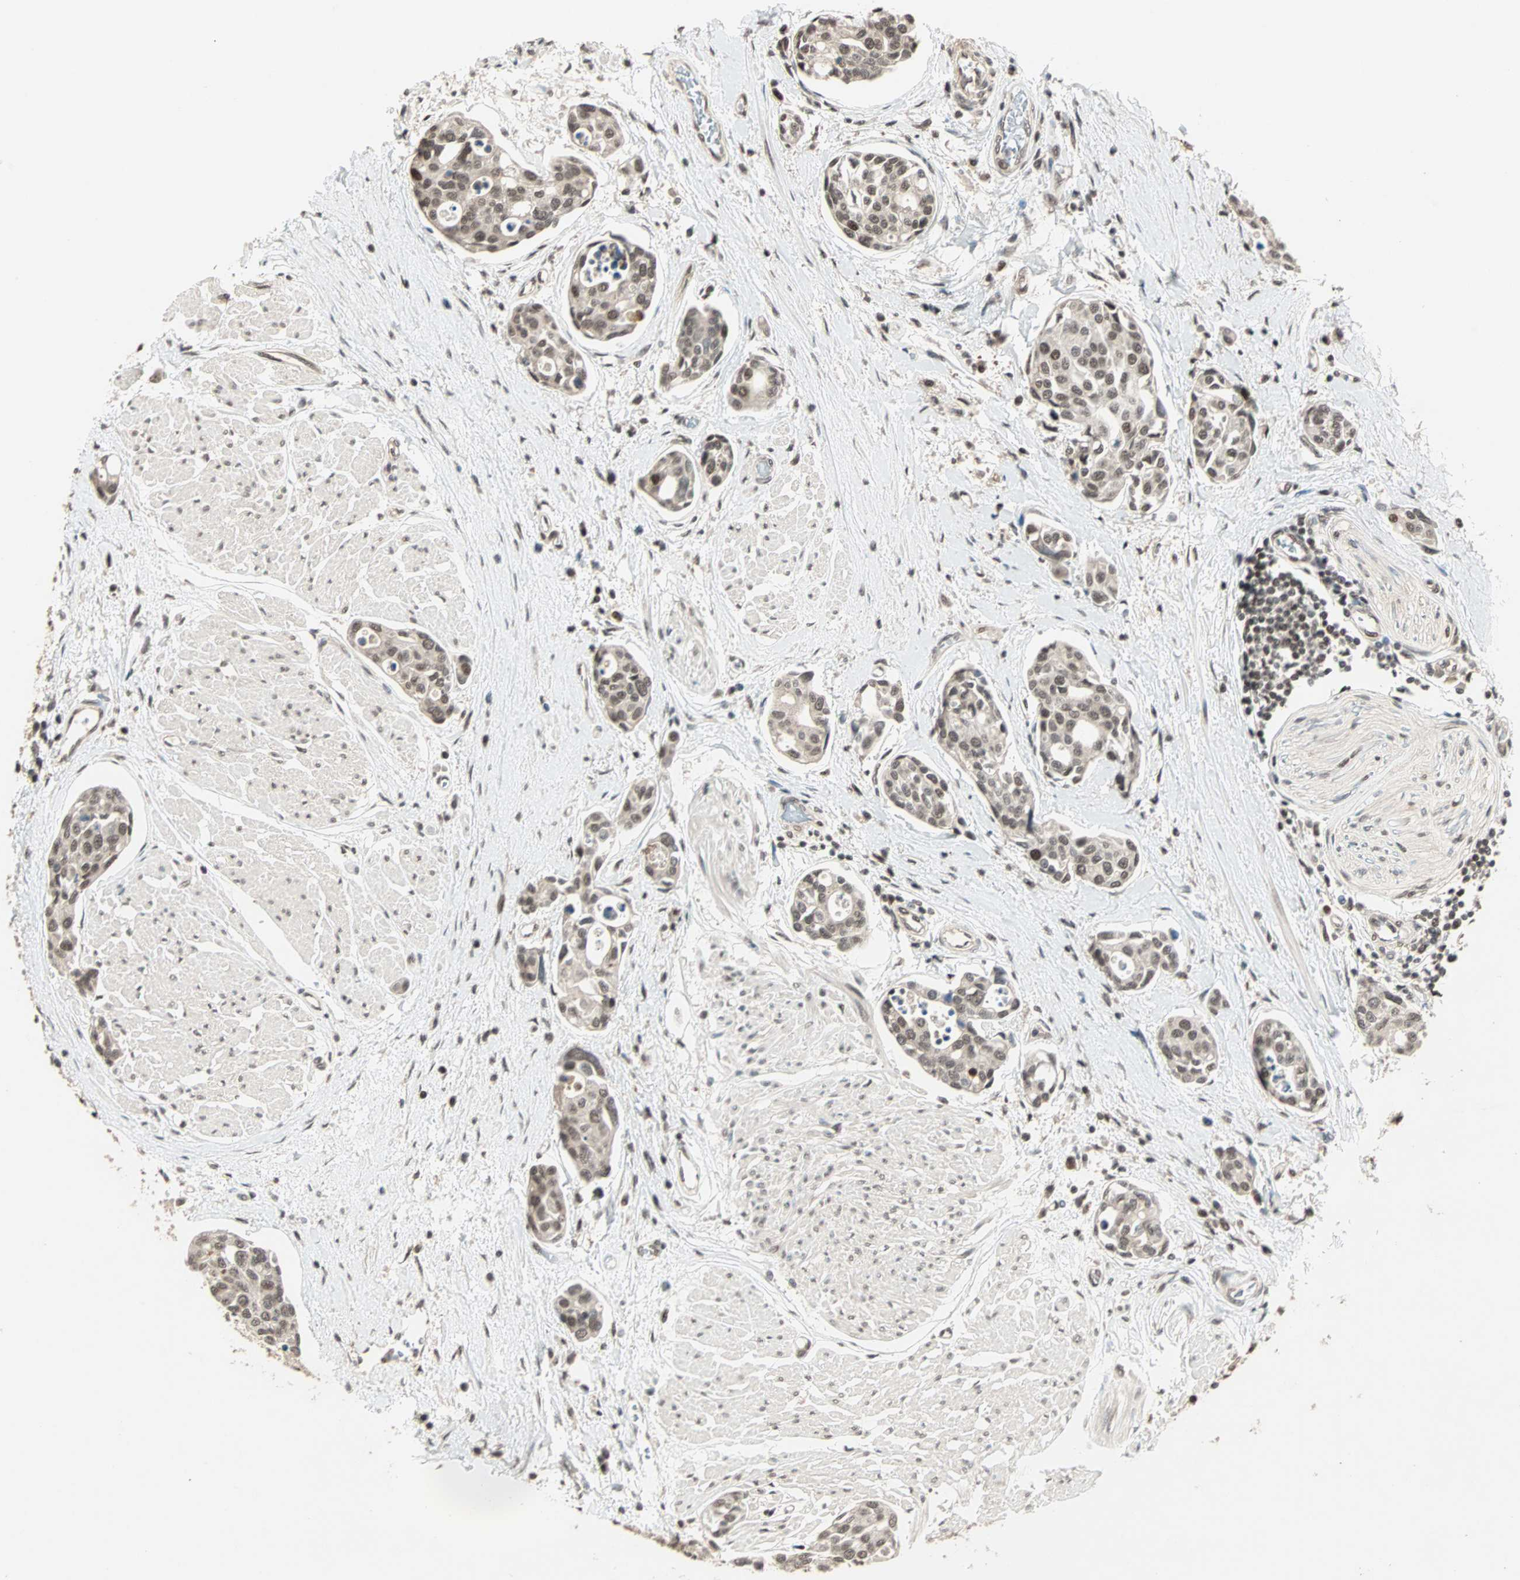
{"staining": {"intensity": "moderate", "quantity": ">75%", "location": "nuclear"}, "tissue": "urothelial cancer", "cell_type": "Tumor cells", "image_type": "cancer", "snomed": [{"axis": "morphology", "description": "Urothelial carcinoma, High grade"}, {"axis": "topography", "description": "Urinary bladder"}], "caption": "There is medium levels of moderate nuclear staining in tumor cells of high-grade urothelial carcinoma, as demonstrated by immunohistochemical staining (brown color).", "gene": "ZNF701", "patient": {"sex": "male", "age": 78}}